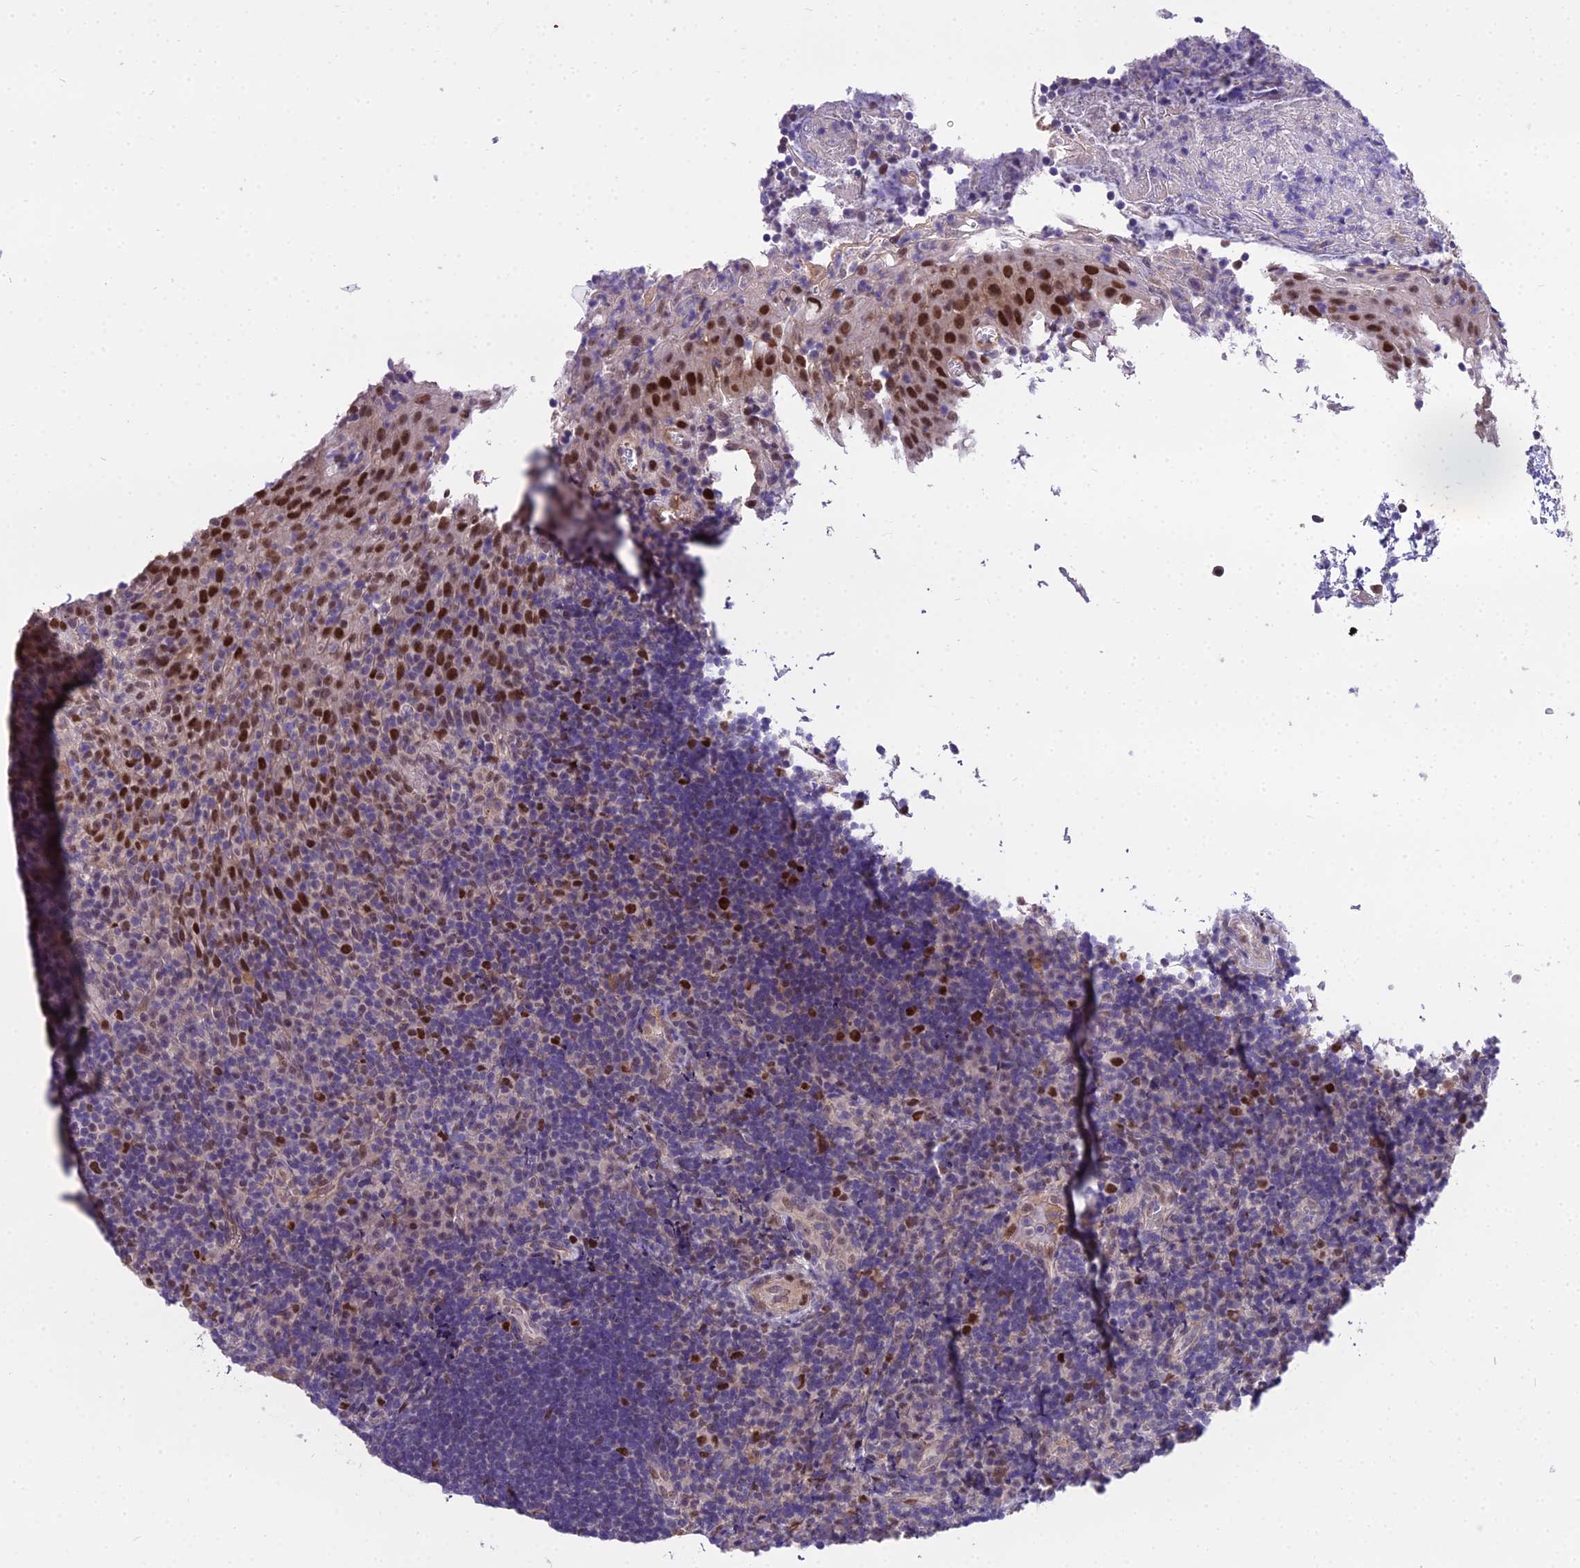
{"staining": {"intensity": "strong", "quantity": "25%-75%", "location": "nuclear"}, "tissue": "tonsil", "cell_type": "Germinal center cells", "image_type": "normal", "snomed": [{"axis": "morphology", "description": "Normal tissue, NOS"}, {"axis": "topography", "description": "Tonsil"}], "caption": "Protein expression by immunohistochemistry displays strong nuclear expression in about 25%-75% of germinal center cells in normal tonsil.", "gene": "TRIML2", "patient": {"sex": "male", "age": 17}}